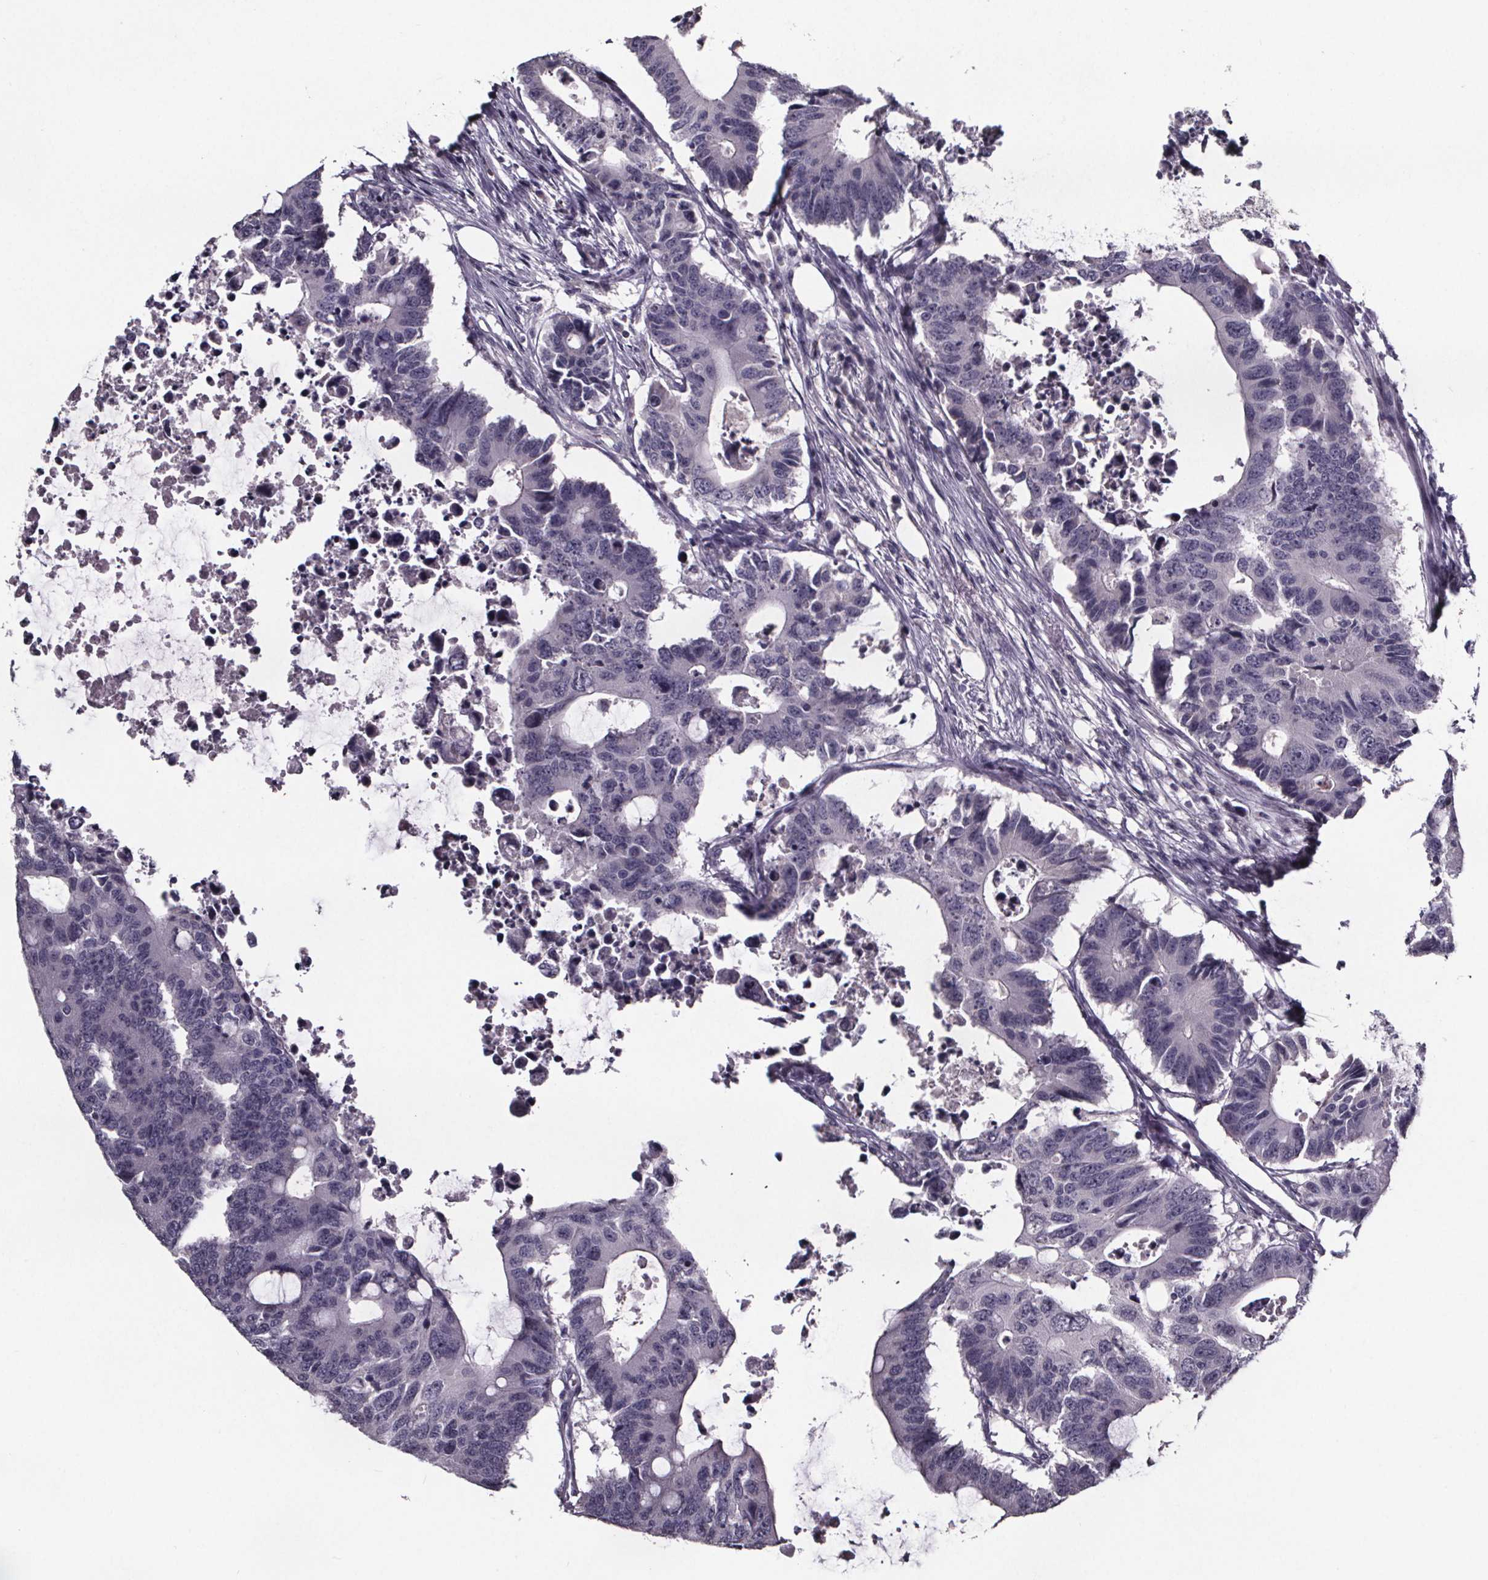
{"staining": {"intensity": "negative", "quantity": "none", "location": "none"}, "tissue": "colorectal cancer", "cell_type": "Tumor cells", "image_type": "cancer", "snomed": [{"axis": "morphology", "description": "Adenocarcinoma, NOS"}, {"axis": "topography", "description": "Colon"}], "caption": "Immunohistochemistry (IHC) of human colorectal cancer (adenocarcinoma) exhibits no staining in tumor cells.", "gene": "AR", "patient": {"sex": "male", "age": 71}}